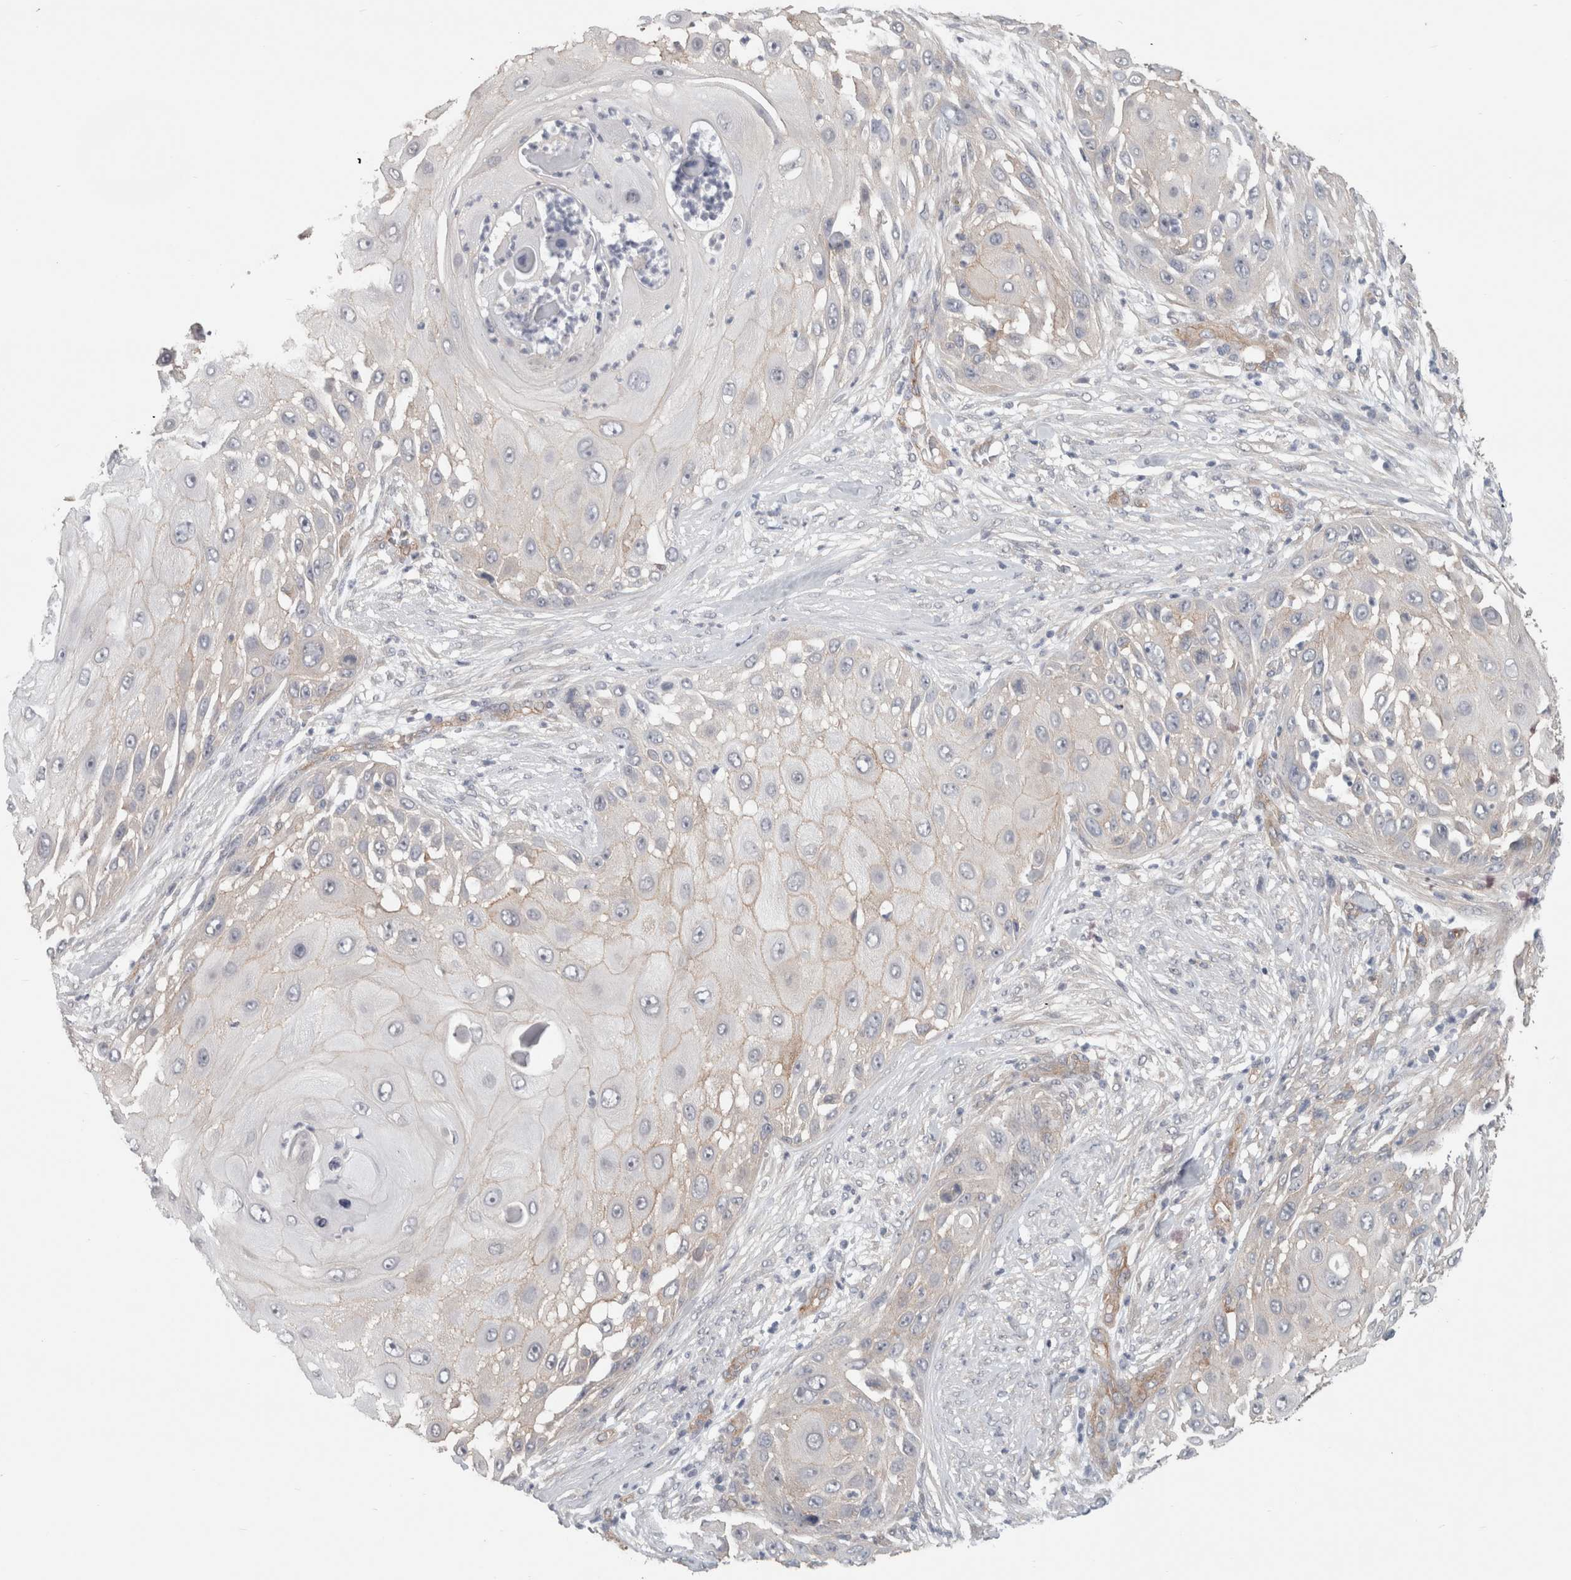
{"staining": {"intensity": "negative", "quantity": "none", "location": "none"}, "tissue": "skin cancer", "cell_type": "Tumor cells", "image_type": "cancer", "snomed": [{"axis": "morphology", "description": "Squamous cell carcinoma, NOS"}, {"axis": "topography", "description": "Skin"}], "caption": "This photomicrograph is of skin squamous cell carcinoma stained with immunohistochemistry (IHC) to label a protein in brown with the nuclei are counter-stained blue. There is no staining in tumor cells.", "gene": "RASAL2", "patient": {"sex": "female", "age": 44}}